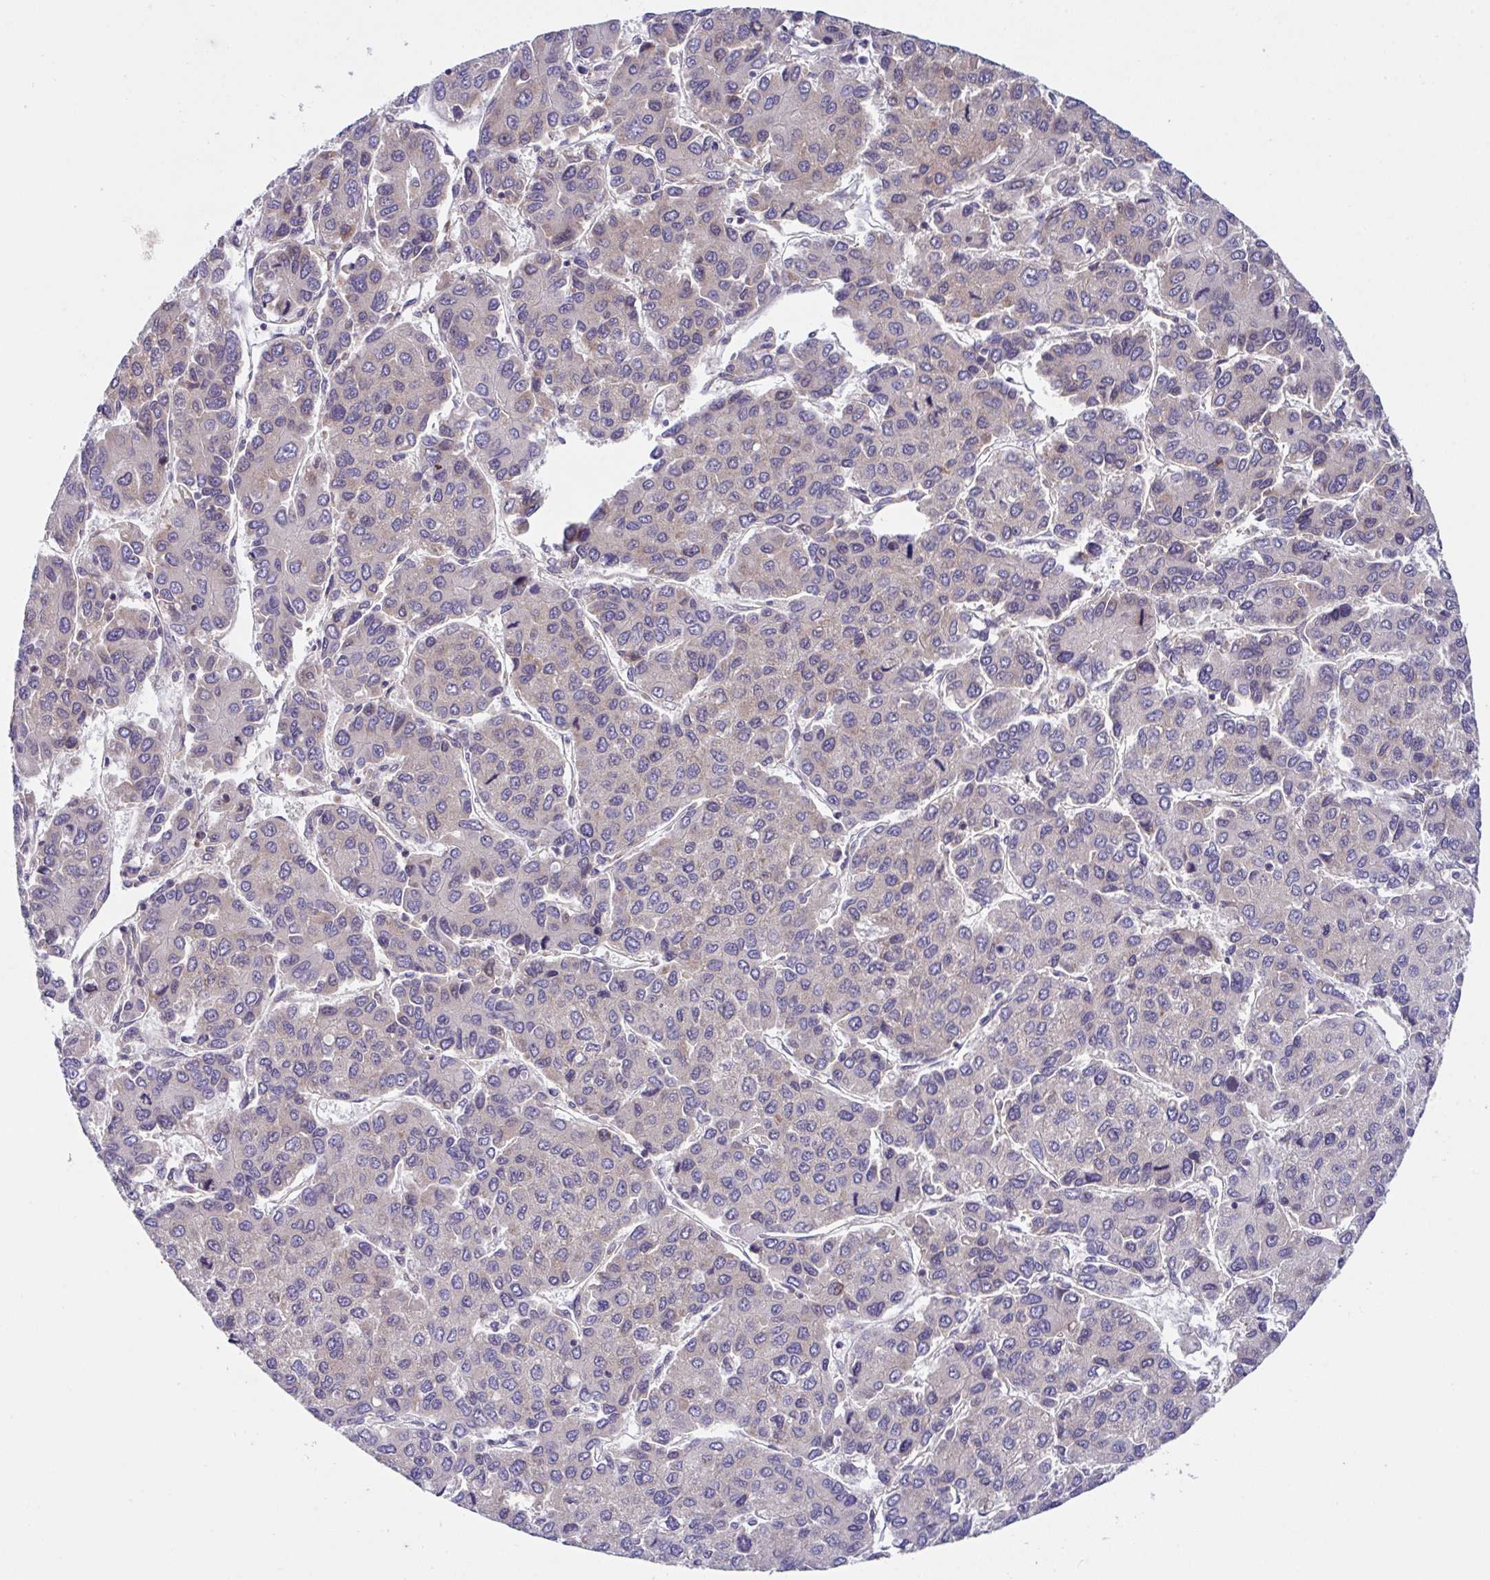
{"staining": {"intensity": "weak", "quantity": "<25%", "location": "cytoplasmic/membranous"}, "tissue": "liver cancer", "cell_type": "Tumor cells", "image_type": "cancer", "snomed": [{"axis": "morphology", "description": "Carcinoma, Hepatocellular, NOS"}, {"axis": "topography", "description": "Liver"}], "caption": "The photomicrograph demonstrates no significant staining in tumor cells of hepatocellular carcinoma (liver).", "gene": "FAU", "patient": {"sex": "female", "age": 66}}